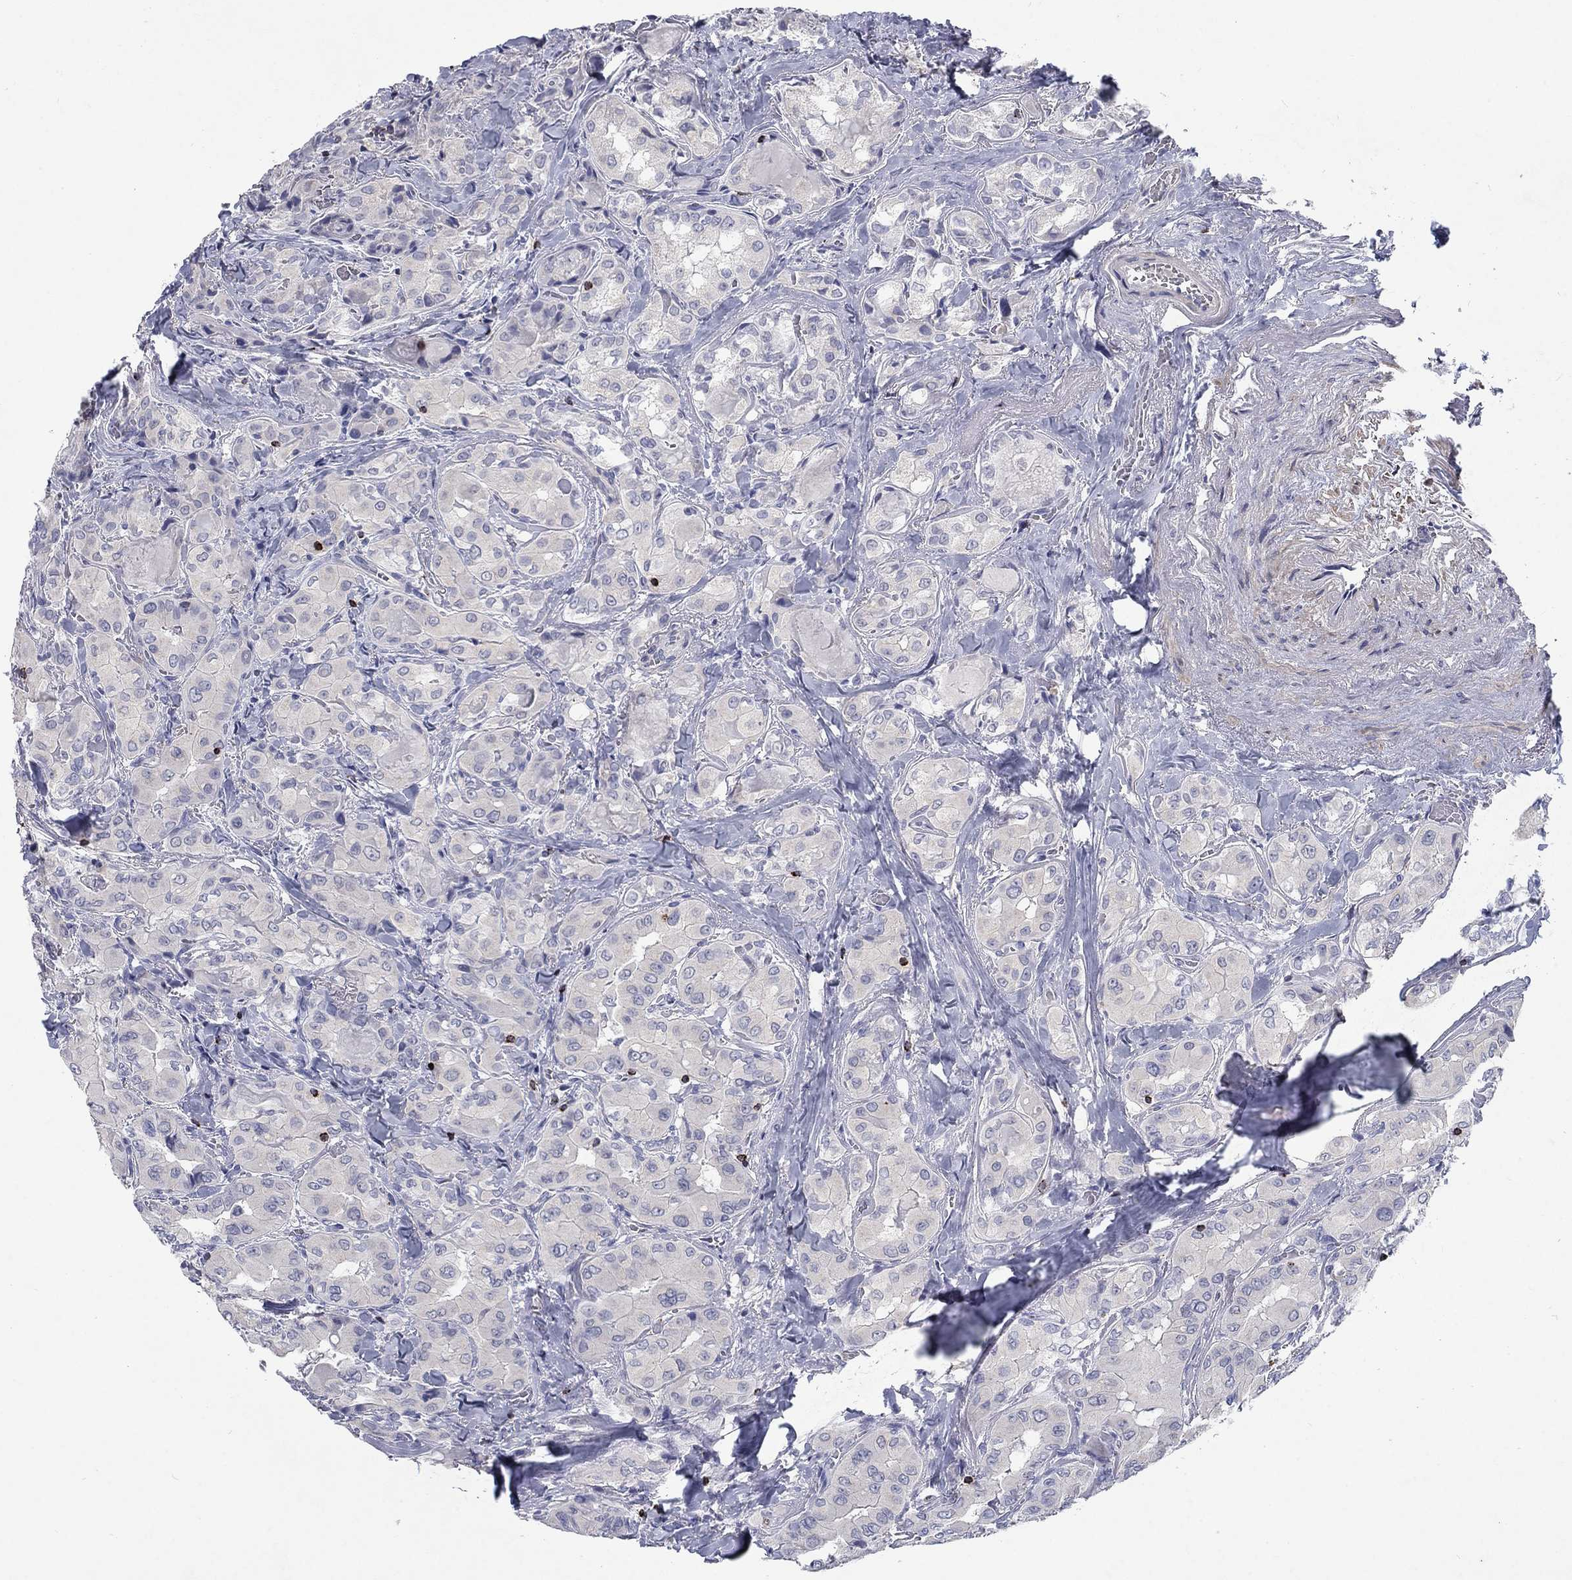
{"staining": {"intensity": "negative", "quantity": "none", "location": "none"}, "tissue": "thyroid cancer", "cell_type": "Tumor cells", "image_type": "cancer", "snomed": [{"axis": "morphology", "description": "Normal tissue, NOS"}, {"axis": "morphology", "description": "Papillary adenocarcinoma, NOS"}, {"axis": "topography", "description": "Thyroid gland"}], "caption": "Immunohistochemistry histopathology image of human thyroid cancer stained for a protein (brown), which displays no staining in tumor cells.", "gene": "GZMA", "patient": {"sex": "female", "age": 66}}